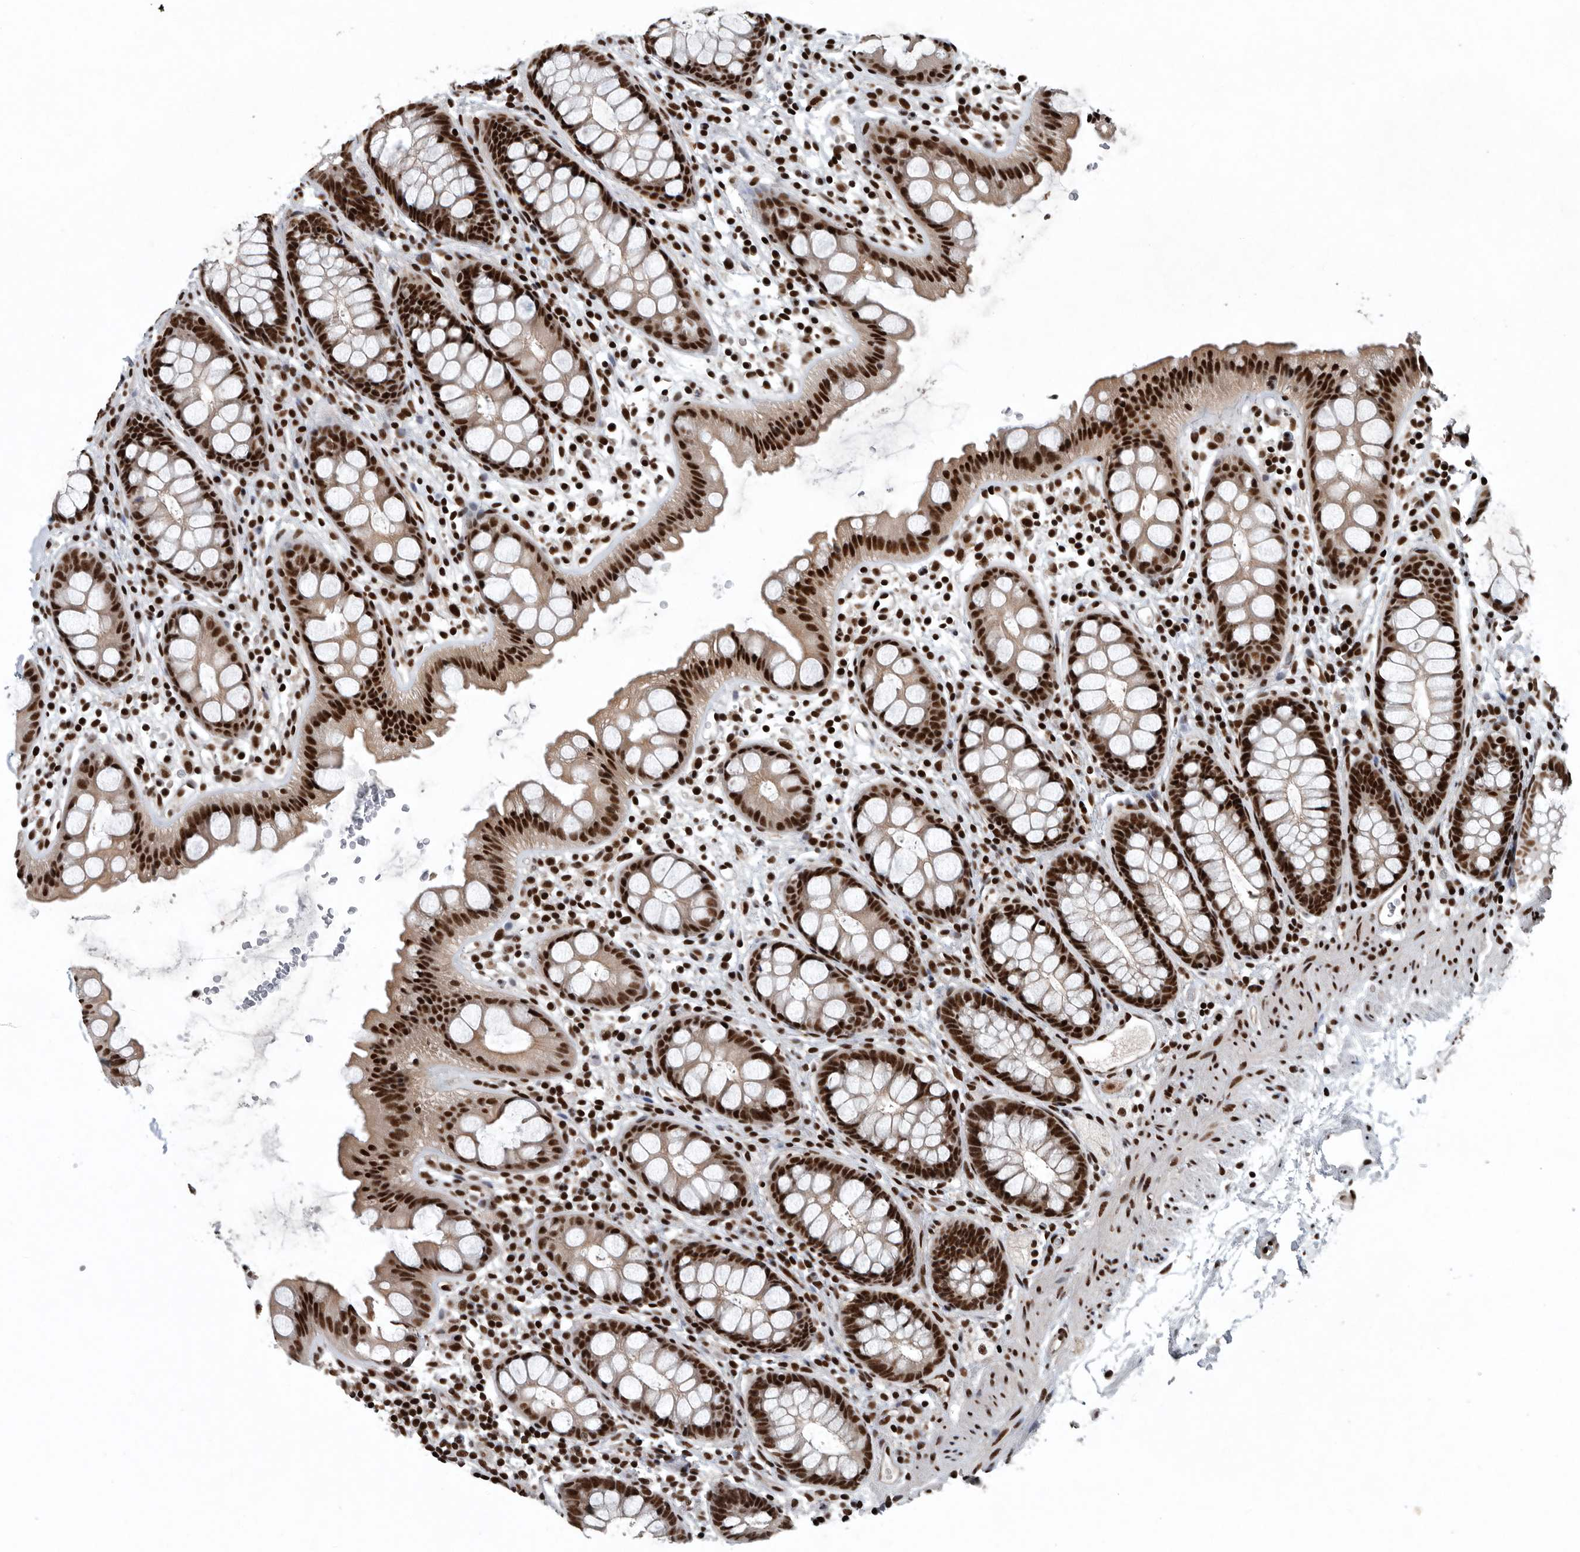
{"staining": {"intensity": "strong", "quantity": ">75%", "location": "nuclear"}, "tissue": "rectum", "cell_type": "Glandular cells", "image_type": "normal", "snomed": [{"axis": "morphology", "description": "Normal tissue, NOS"}, {"axis": "topography", "description": "Rectum"}], "caption": "Immunohistochemistry (IHC) (DAB (3,3'-diaminobenzidine)) staining of normal rectum reveals strong nuclear protein staining in about >75% of glandular cells.", "gene": "SENP7", "patient": {"sex": "female", "age": 65}}